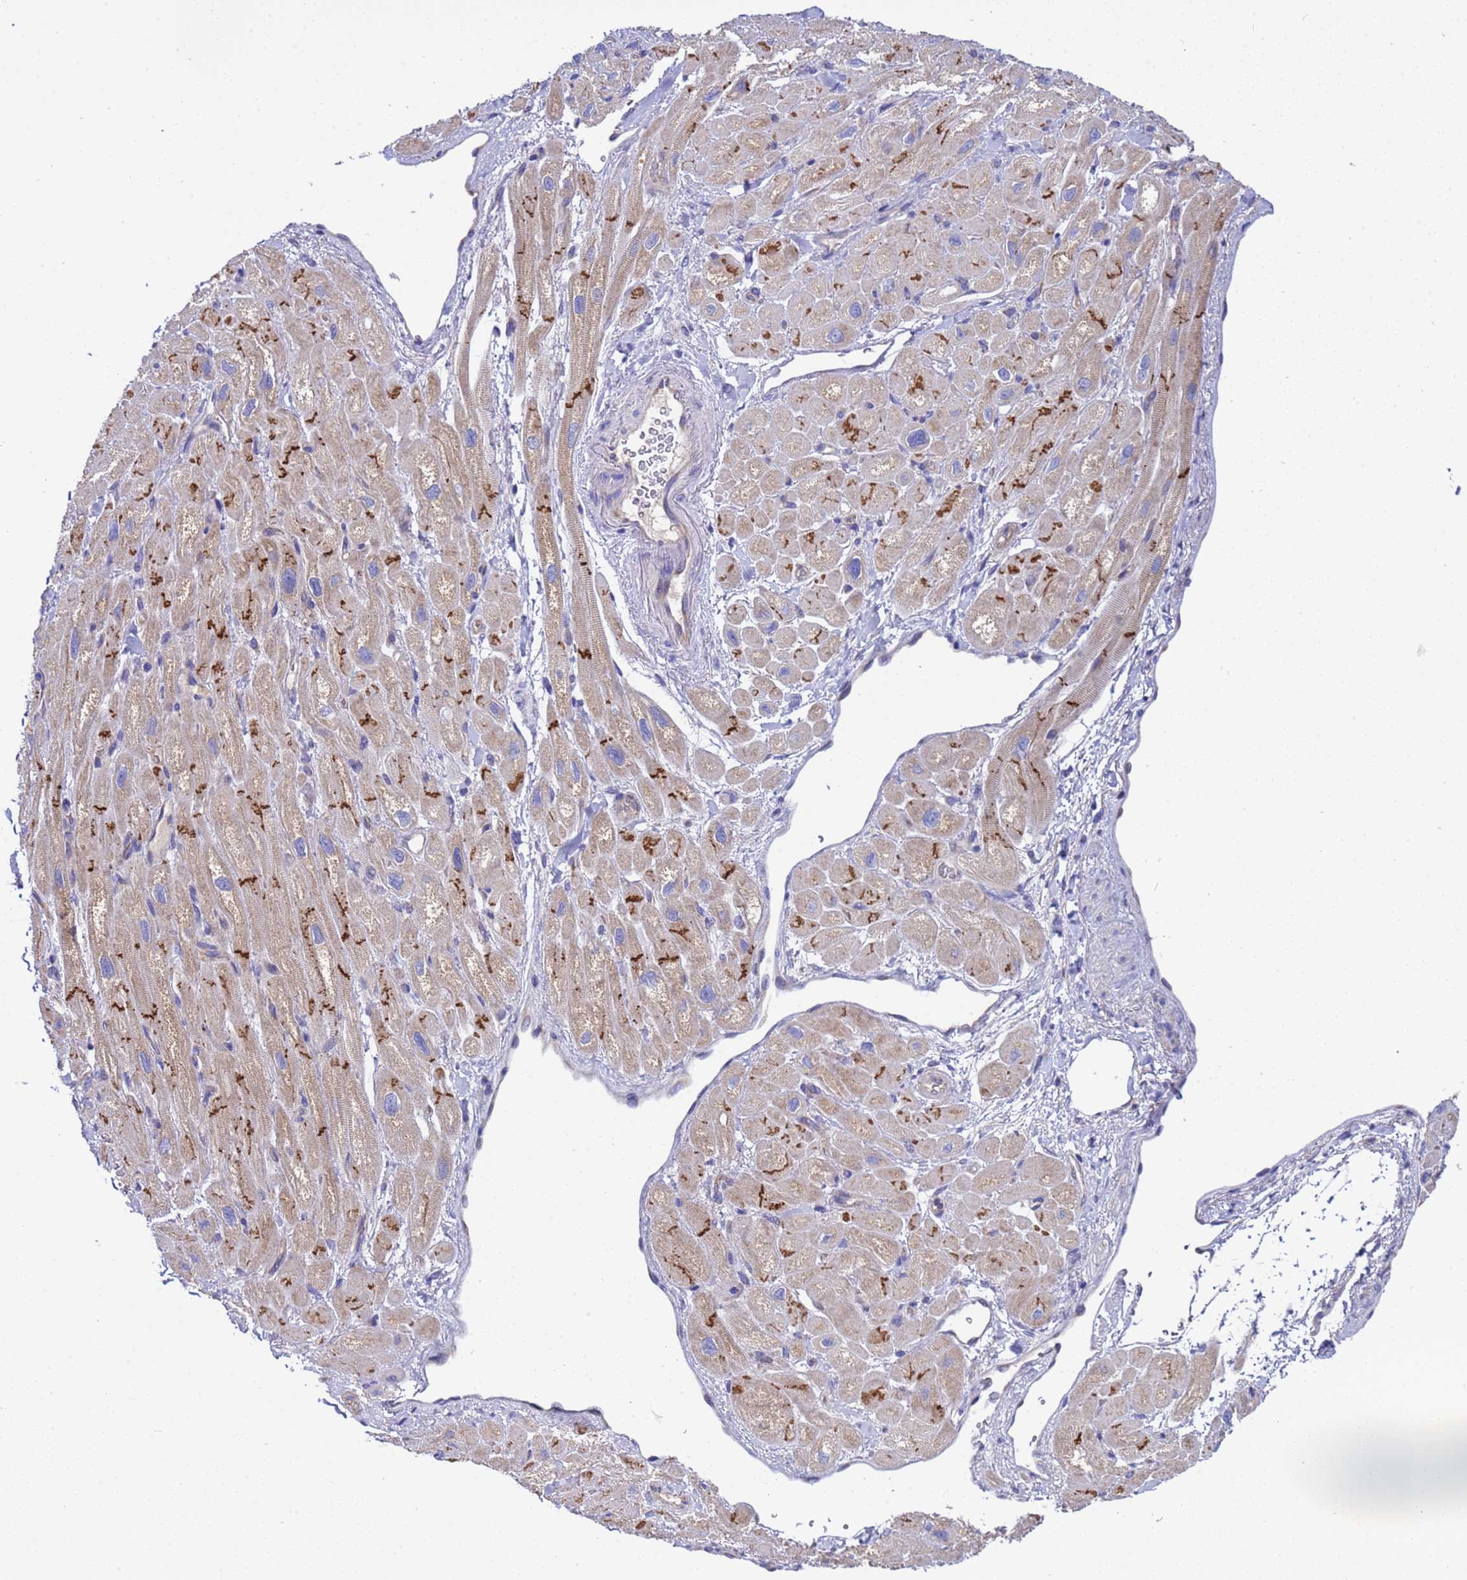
{"staining": {"intensity": "strong", "quantity": "25%-75%", "location": "cytoplasmic/membranous"}, "tissue": "heart muscle", "cell_type": "Cardiomyocytes", "image_type": "normal", "snomed": [{"axis": "morphology", "description": "Normal tissue, NOS"}, {"axis": "topography", "description": "Heart"}], "caption": "This is a photomicrograph of IHC staining of unremarkable heart muscle, which shows strong positivity in the cytoplasmic/membranous of cardiomyocytes.", "gene": "RC3H2", "patient": {"sex": "male", "age": 65}}